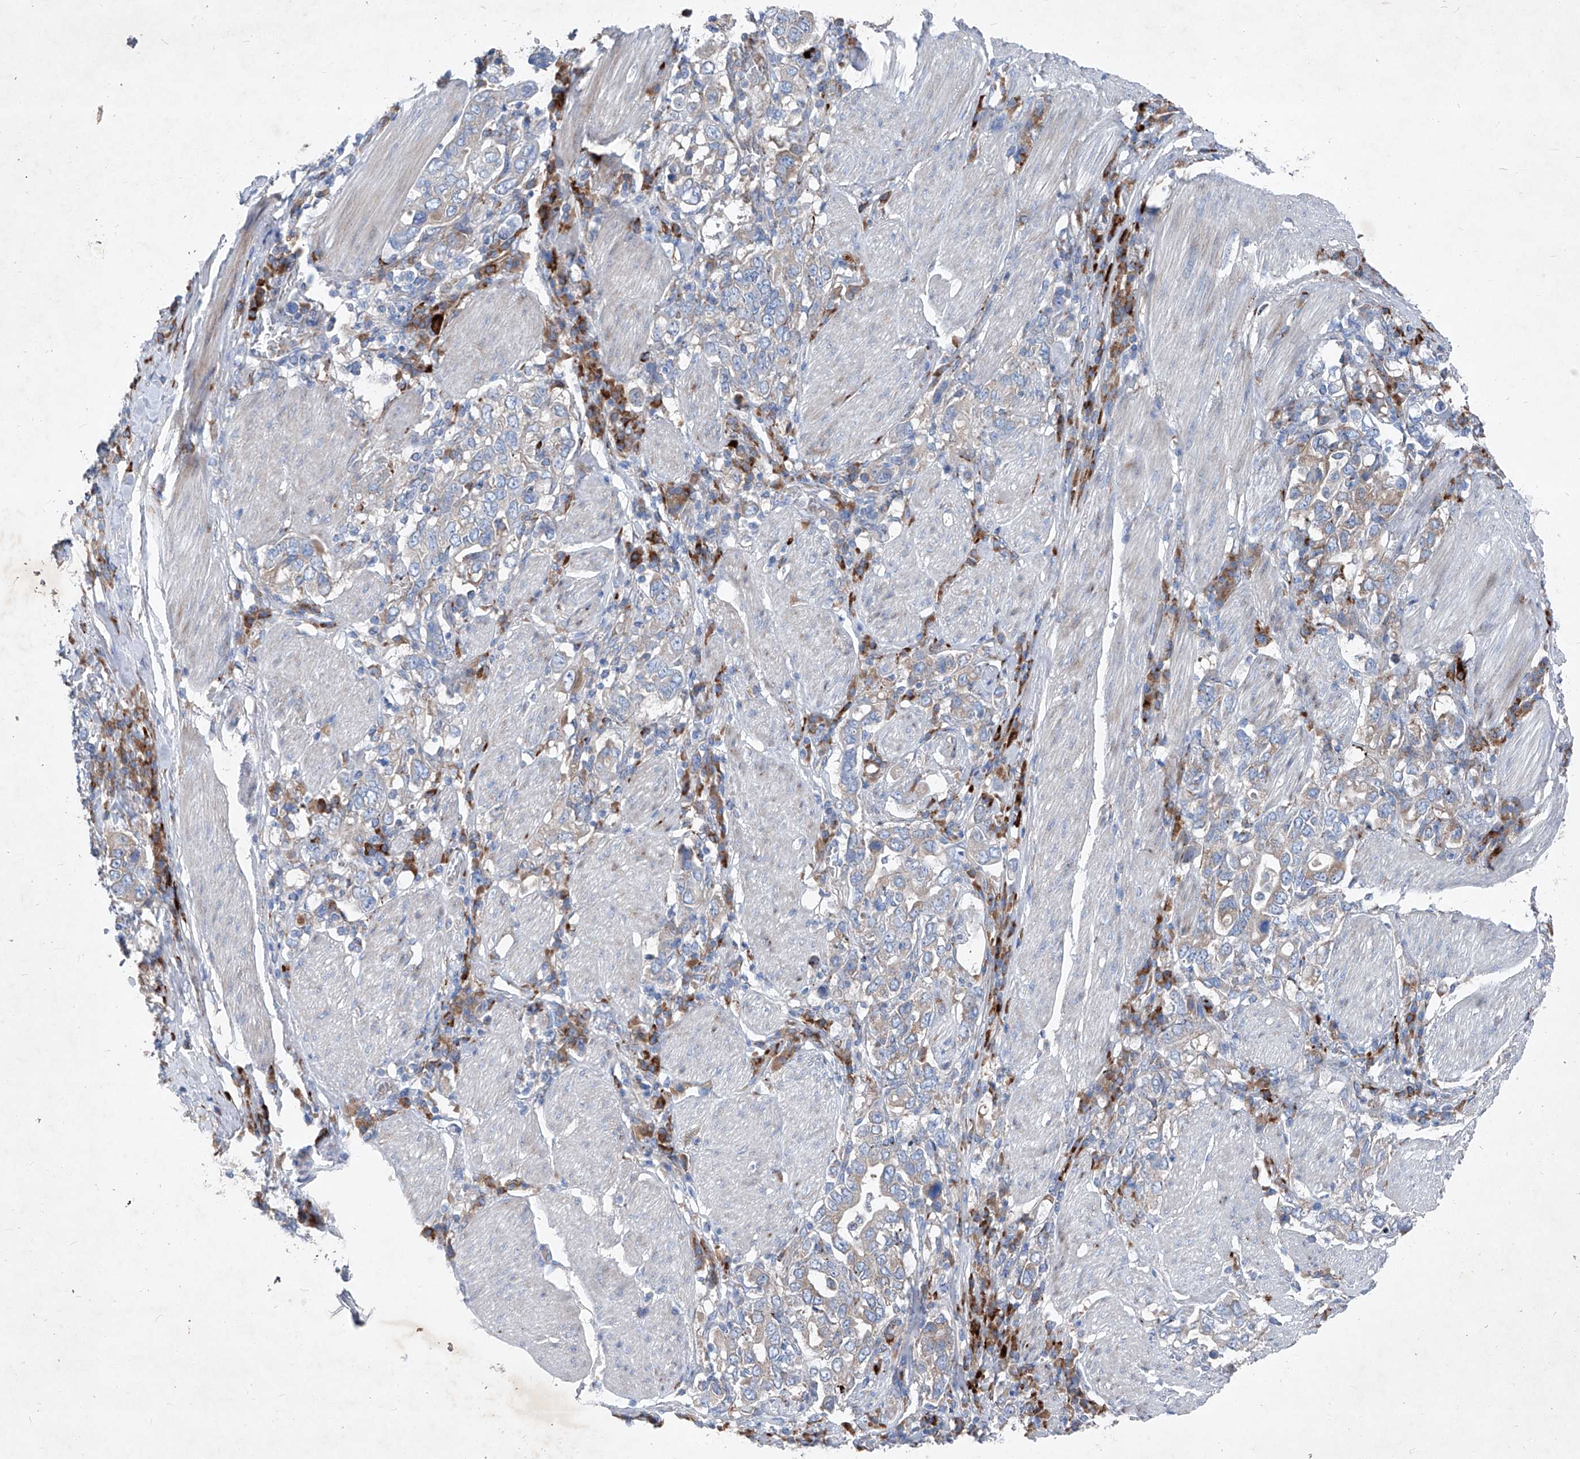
{"staining": {"intensity": "negative", "quantity": "none", "location": "none"}, "tissue": "stomach cancer", "cell_type": "Tumor cells", "image_type": "cancer", "snomed": [{"axis": "morphology", "description": "Adenocarcinoma, NOS"}, {"axis": "topography", "description": "Stomach, upper"}], "caption": "High power microscopy photomicrograph of an immunohistochemistry micrograph of stomach adenocarcinoma, revealing no significant expression in tumor cells. (DAB (3,3'-diaminobenzidine) immunohistochemistry, high magnification).", "gene": "IFI27", "patient": {"sex": "male", "age": 62}}